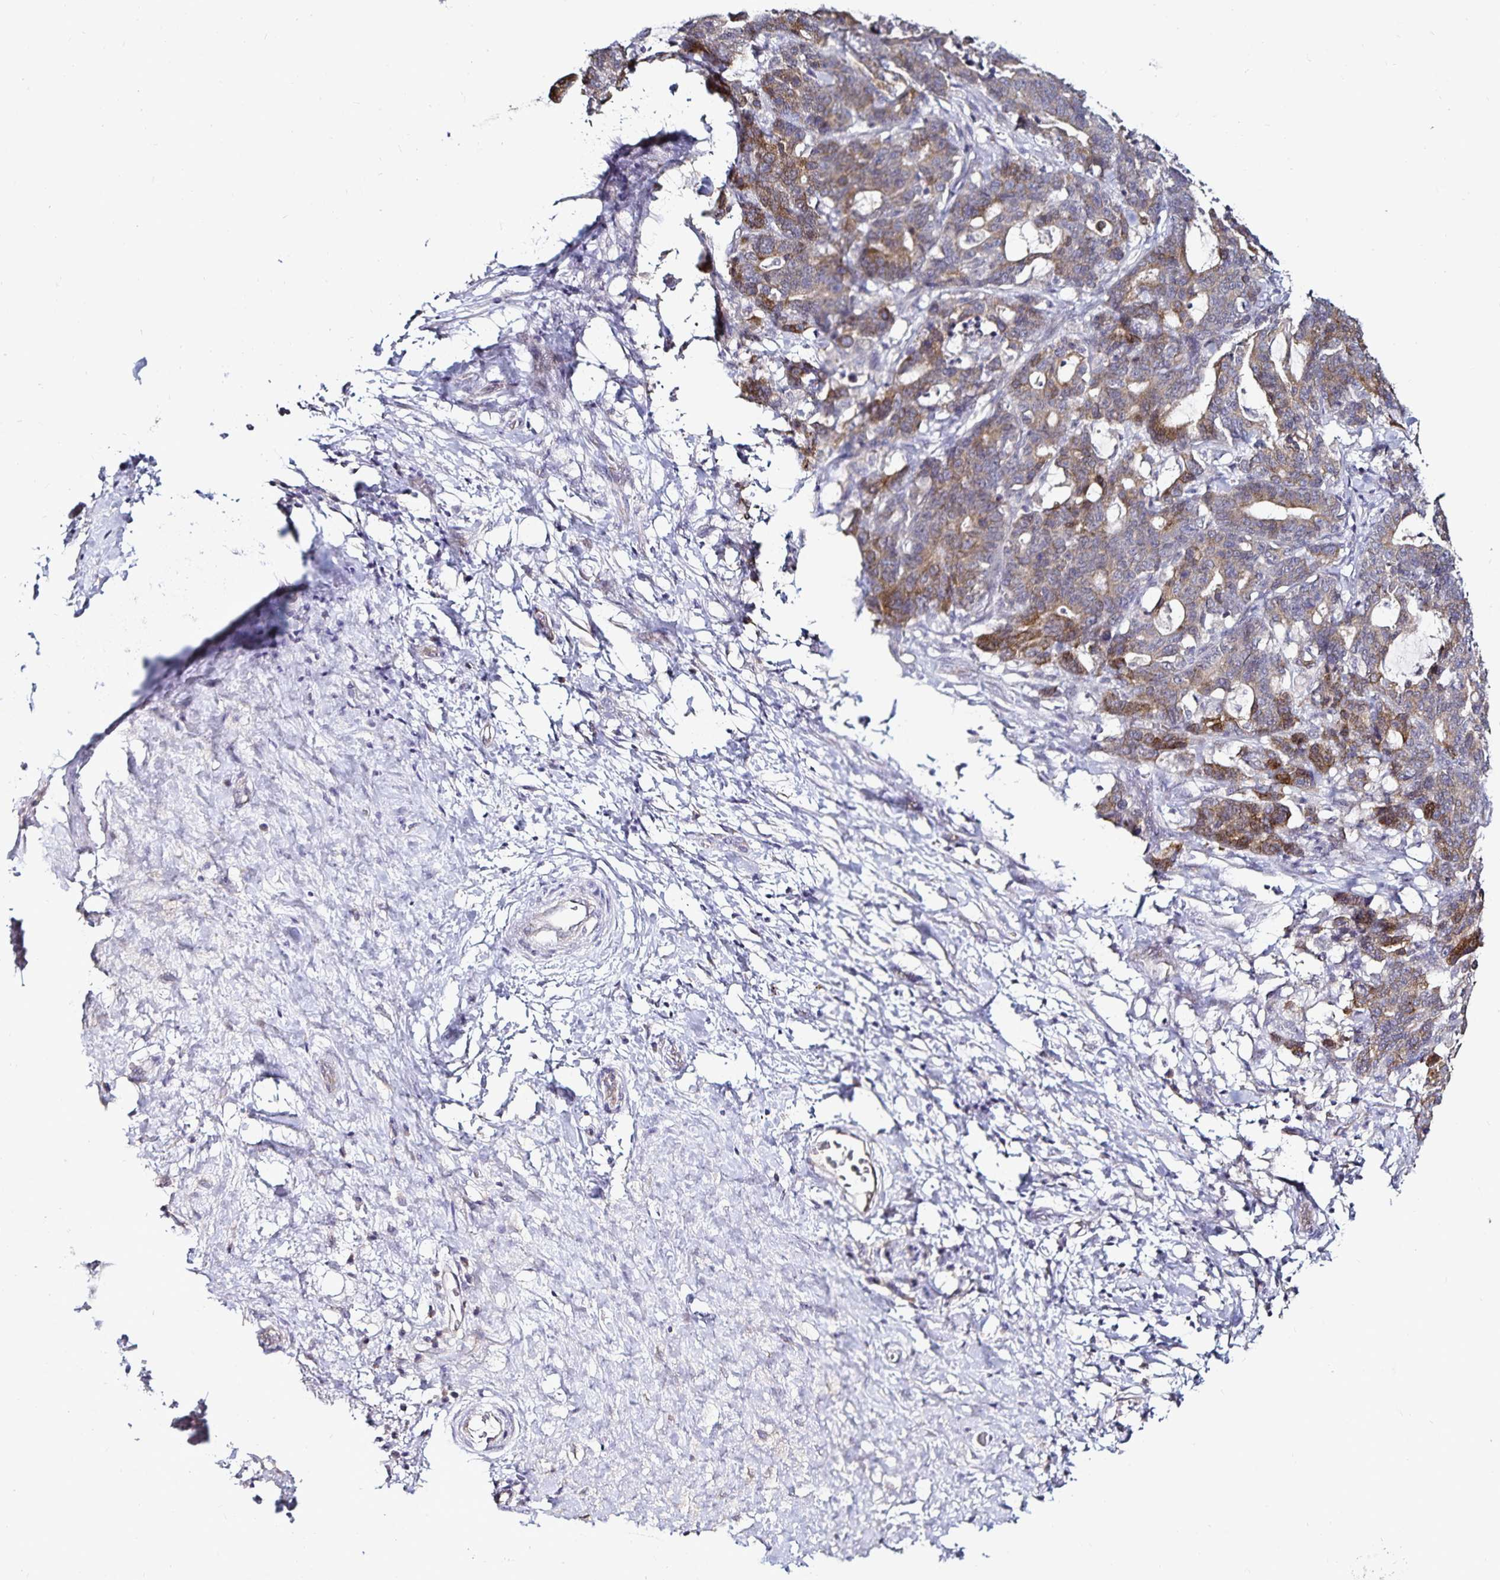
{"staining": {"intensity": "moderate", "quantity": "25%-75%", "location": "cytoplasmic/membranous"}, "tissue": "stomach cancer", "cell_type": "Tumor cells", "image_type": "cancer", "snomed": [{"axis": "morphology", "description": "Normal tissue, NOS"}, {"axis": "morphology", "description": "Adenocarcinoma, NOS"}, {"axis": "topography", "description": "Stomach"}], "caption": "The immunohistochemical stain highlights moderate cytoplasmic/membranous staining in tumor cells of adenocarcinoma (stomach) tissue.", "gene": "ACSL5", "patient": {"sex": "female", "age": 64}}